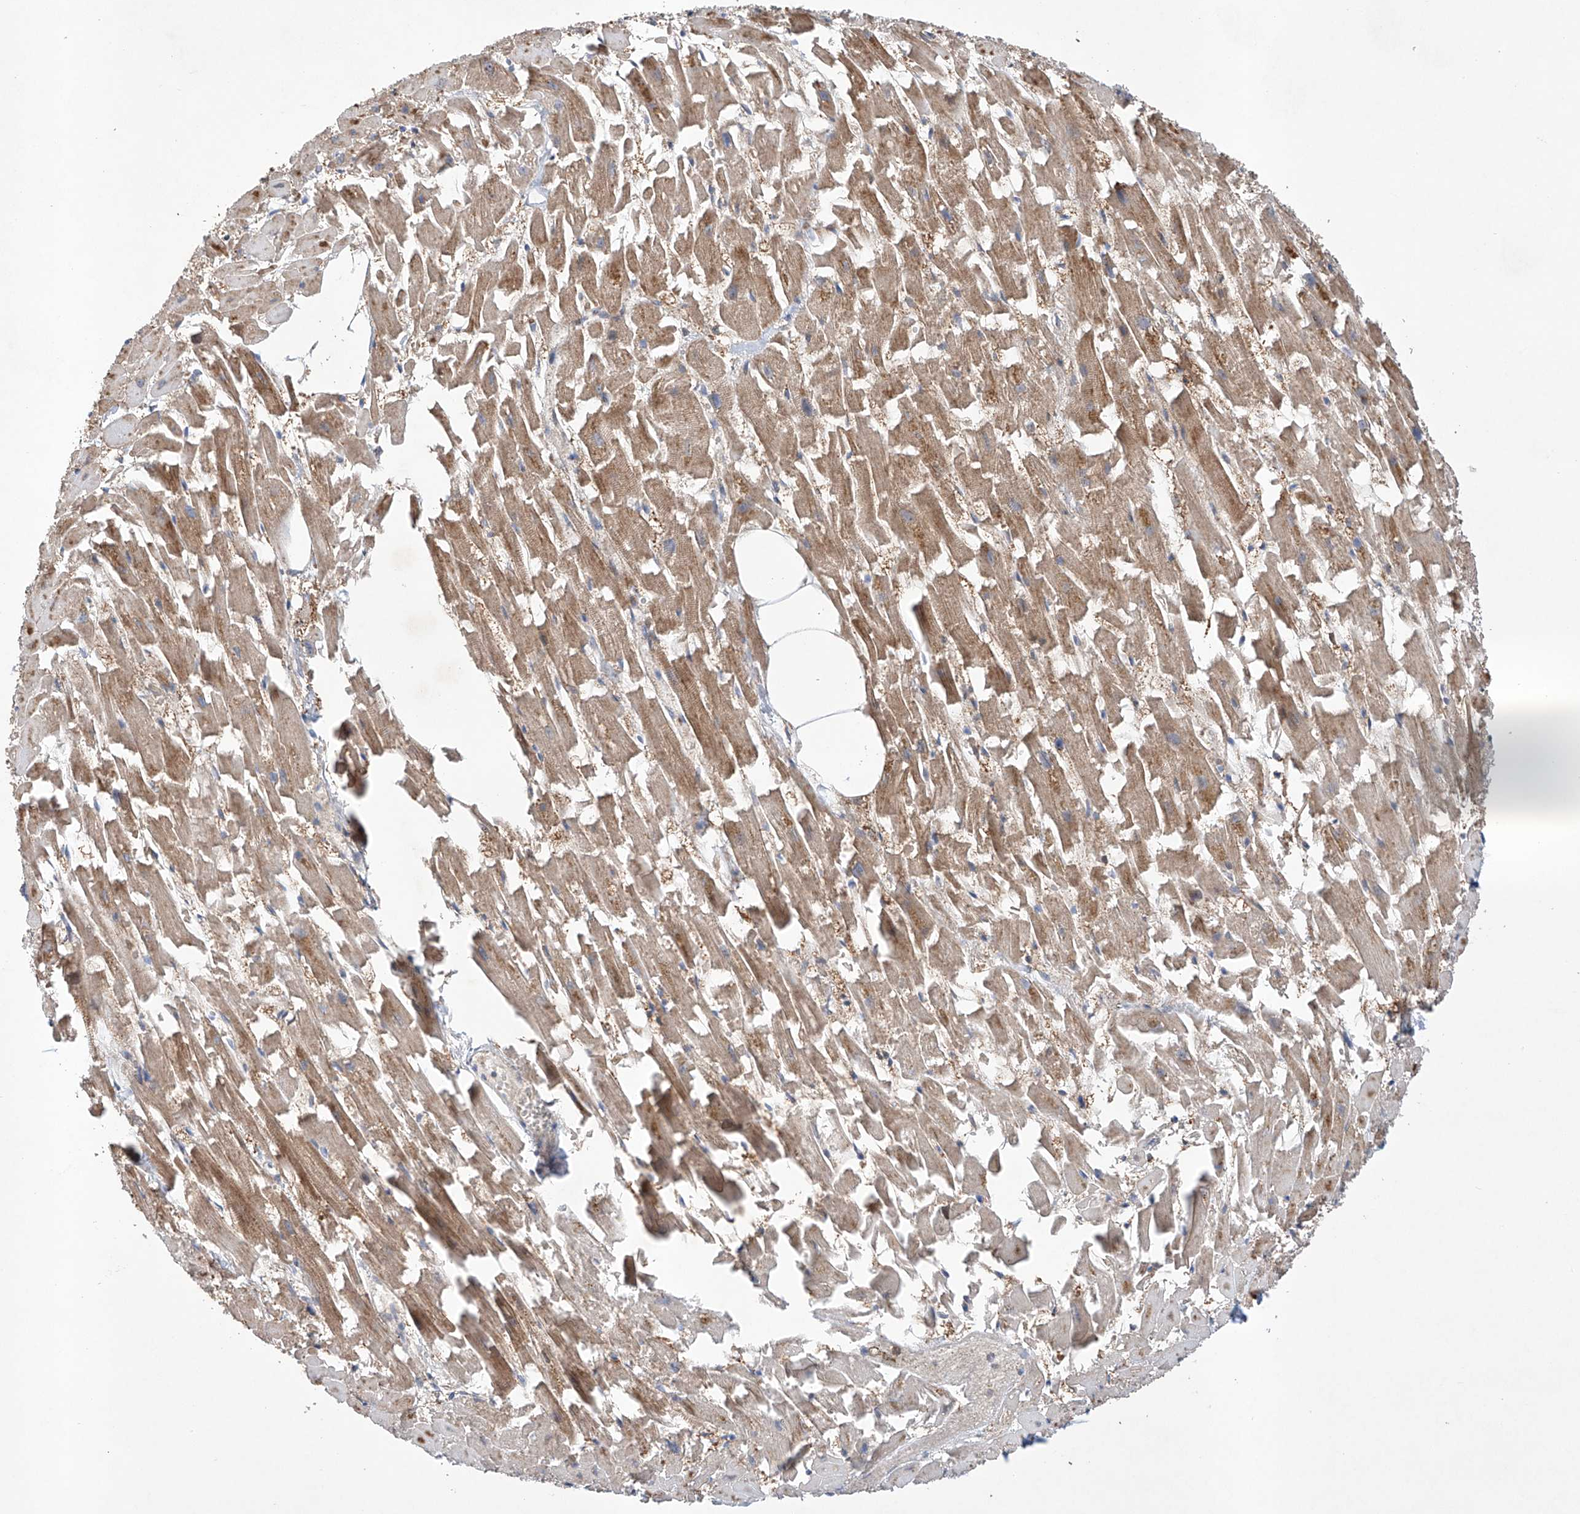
{"staining": {"intensity": "moderate", "quantity": ">75%", "location": "cytoplasmic/membranous"}, "tissue": "heart muscle", "cell_type": "Cardiomyocytes", "image_type": "normal", "snomed": [{"axis": "morphology", "description": "Normal tissue, NOS"}, {"axis": "topography", "description": "Heart"}], "caption": "IHC histopathology image of unremarkable heart muscle: heart muscle stained using immunohistochemistry demonstrates medium levels of moderate protein expression localized specifically in the cytoplasmic/membranous of cardiomyocytes, appearing as a cytoplasmic/membranous brown color.", "gene": "TIMM23", "patient": {"sex": "female", "age": 64}}